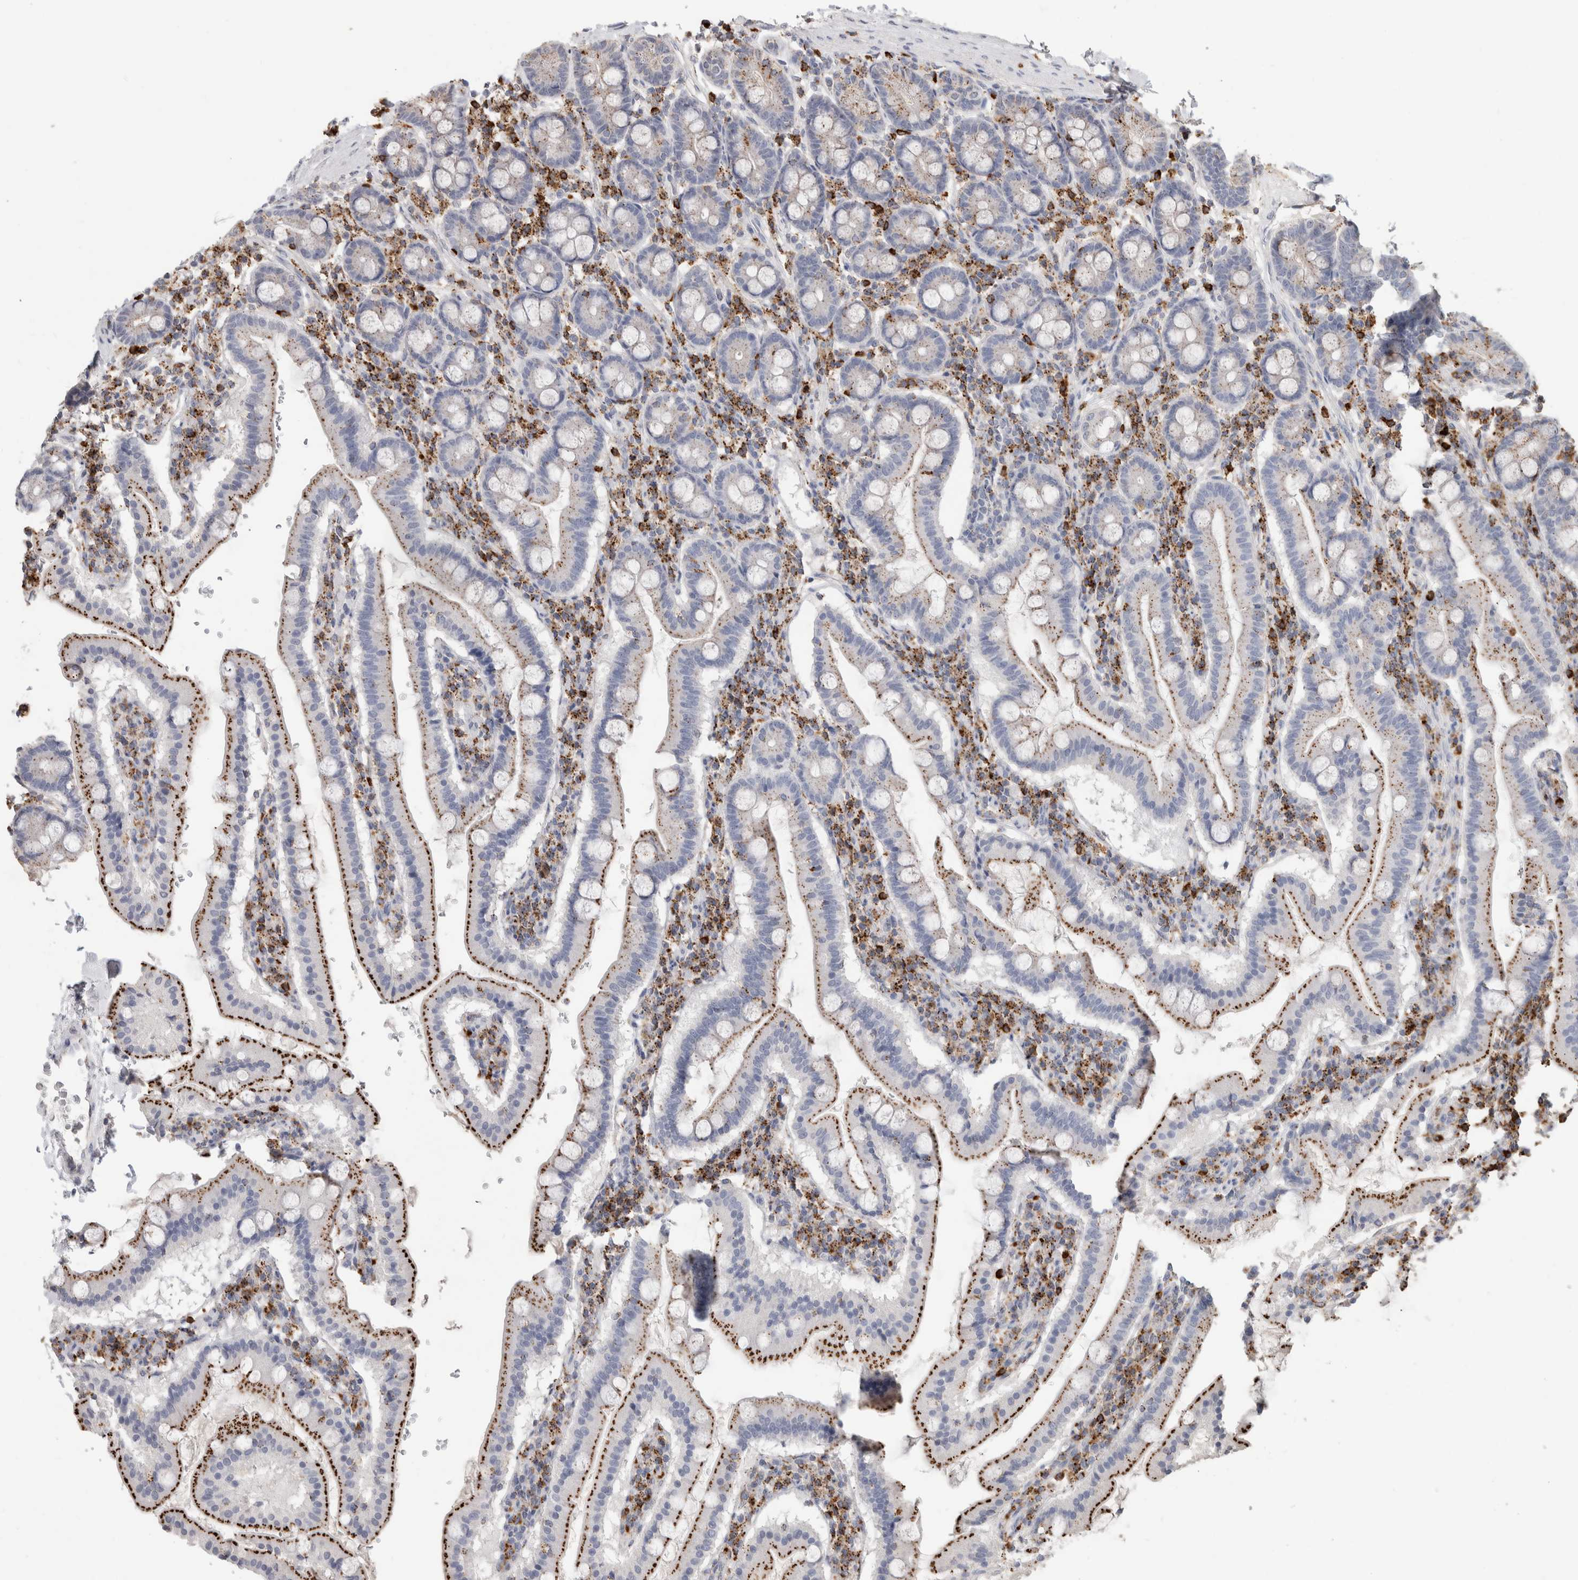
{"staining": {"intensity": "strong", "quantity": "25%-75%", "location": "cytoplasmic/membranous"}, "tissue": "duodenum", "cell_type": "Glandular cells", "image_type": "normal", "snomed": [{"axis": "morphology", "description": "Normal tissue, NOS"}, {"axis": "morphology", "description": "Adenocarcinoma, NOS"}, {"axis": "topography", "description": "Pancreas"}, {"axis": "topography", "description": "Duodenum"}], "caption": "High-magnification brightfield microscopy of normal duodenum stained with DAB (3,3'-diaminobenzidine) (brown) and counterstained with hematoxylin (blue). glandular cells exhibit strong cytoplasmic/membranous positivity is present in about25%-75% of cells. The staining was performed using DAB (3,3'-diaminobenzidine), with brown indicating positive protein expression. Nuclei are stained blue with hematoxylin.", "gene": "ARSA", "patient": {"sex": "male", "age": 50}}